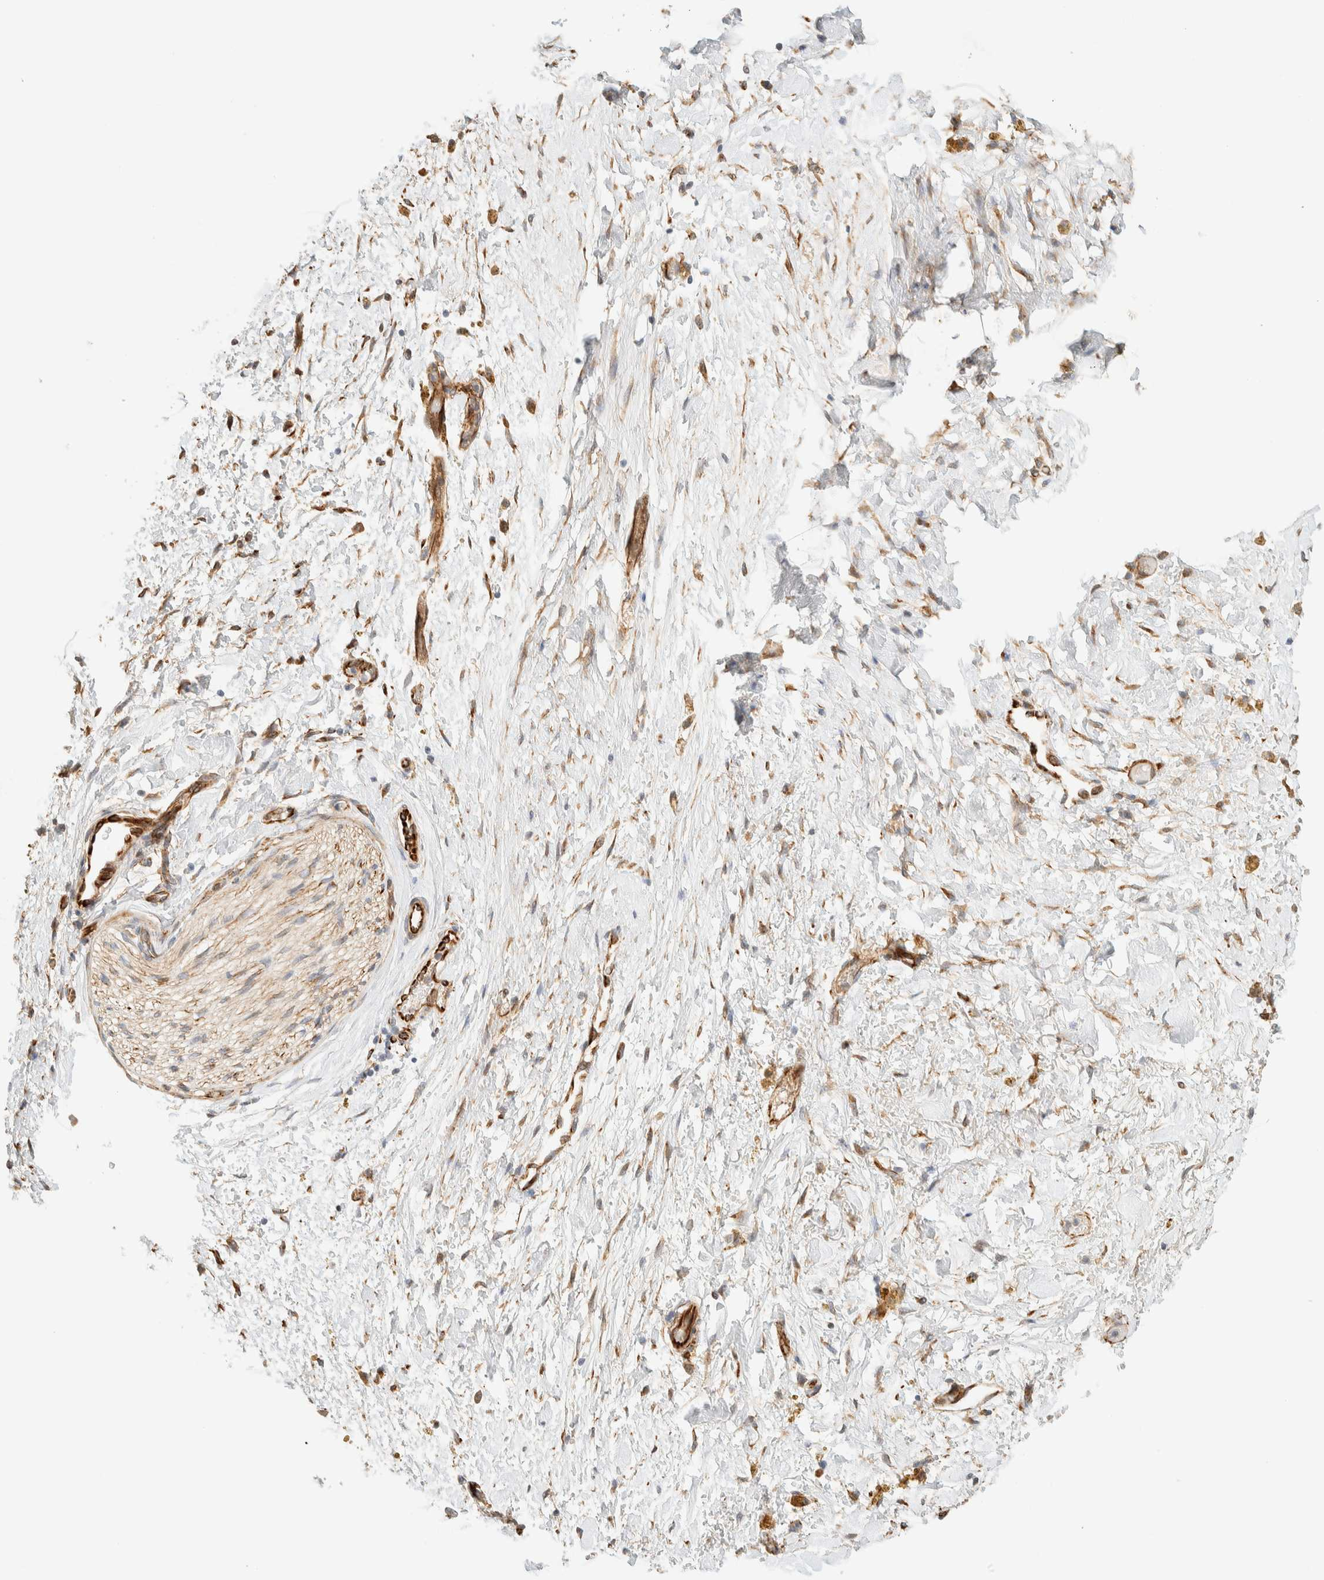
{"staining": {"intensity": "moderate", "quantity": "25%-75%", "location": "cytoplasmic/membranous"}, "tissue": "adipose tissue", "cell_type": "Adipocytes", "image_type": "normal", "snomed": [{"axis": "morphology", "description": "Normal tissue, NOS"}, {"axis": "topography", "description": "Kidney"}, {"axis": "topography", "description": "Peripheral nerve tissue"}], "caption": "High-magnification brightfield microscopy of benign adipose tissue stained with DAB (3,3'-diaminobenzidine) (brown) and counterstained with hematoxylin (blue). adipocytes exhibit moderate cytoplasmic/membranous positivity is present in about25%-75% of cells.", "gene": "FAT1", "patient": {"sex": "male", "age": 7}}